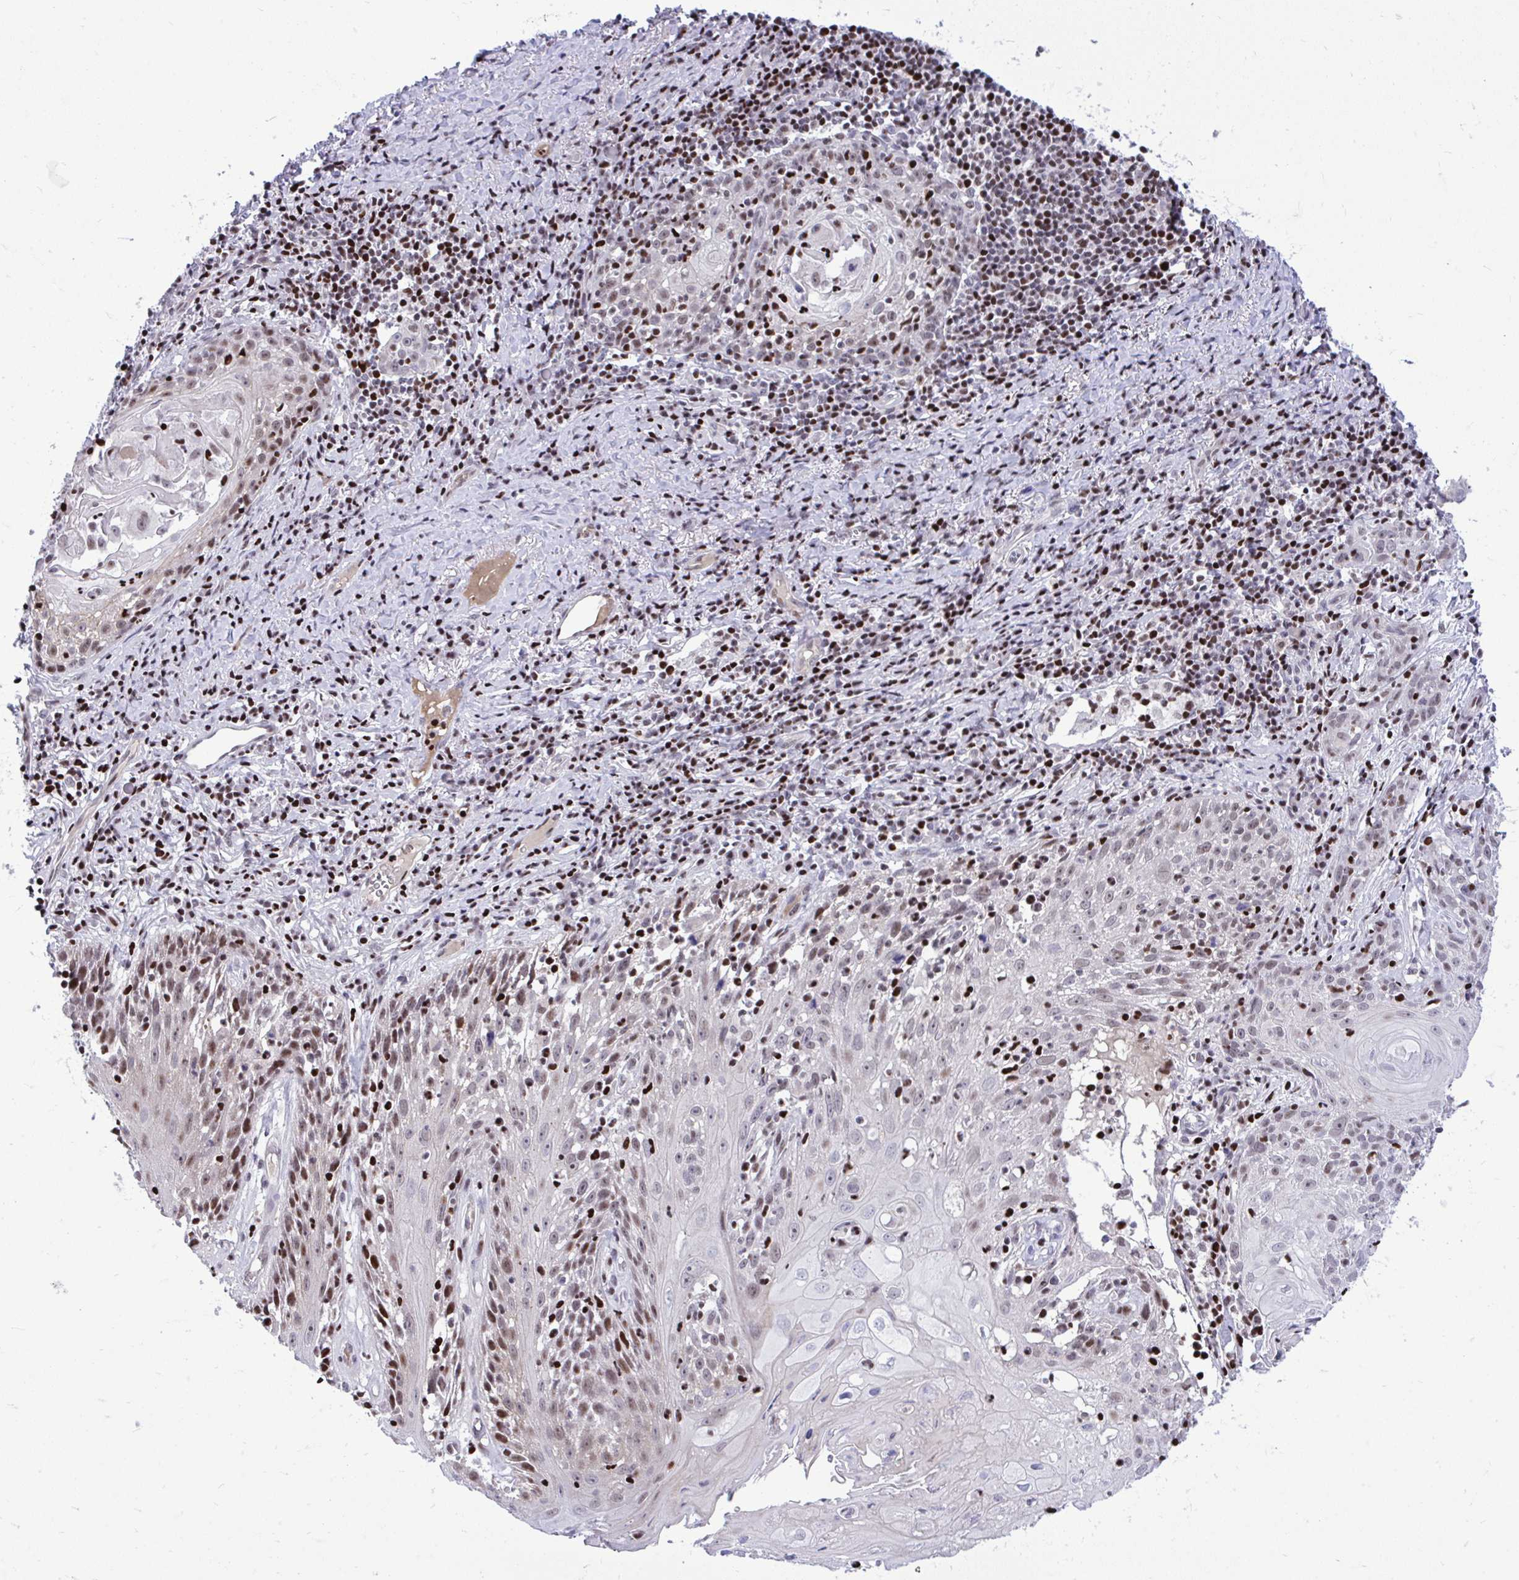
{"staining": {"intensity": "moderate", "quantity": "<25%", "location": "nuclear"}, "tissue": "skin cancer", "cell_type": "Tumor cells", "image_type": "cancer", "snomed": [{"axis": "morphology", "description": "Squamous cell carcinoma, NOS"}, {"axis": "topography", "description": "Skin"}, {"axis": "topography", "description": "Vulva"}], "caption": "This photomicrograph exhibits skin squamous cell carcinoma stained with IHC to label a protein in brown. The nuclear of tumor cells show moderate positivity for the protein. Nuclei are counter-stained blue.", "gene": "C14orf39", "patient": {"sex": "female", "age": 76}}